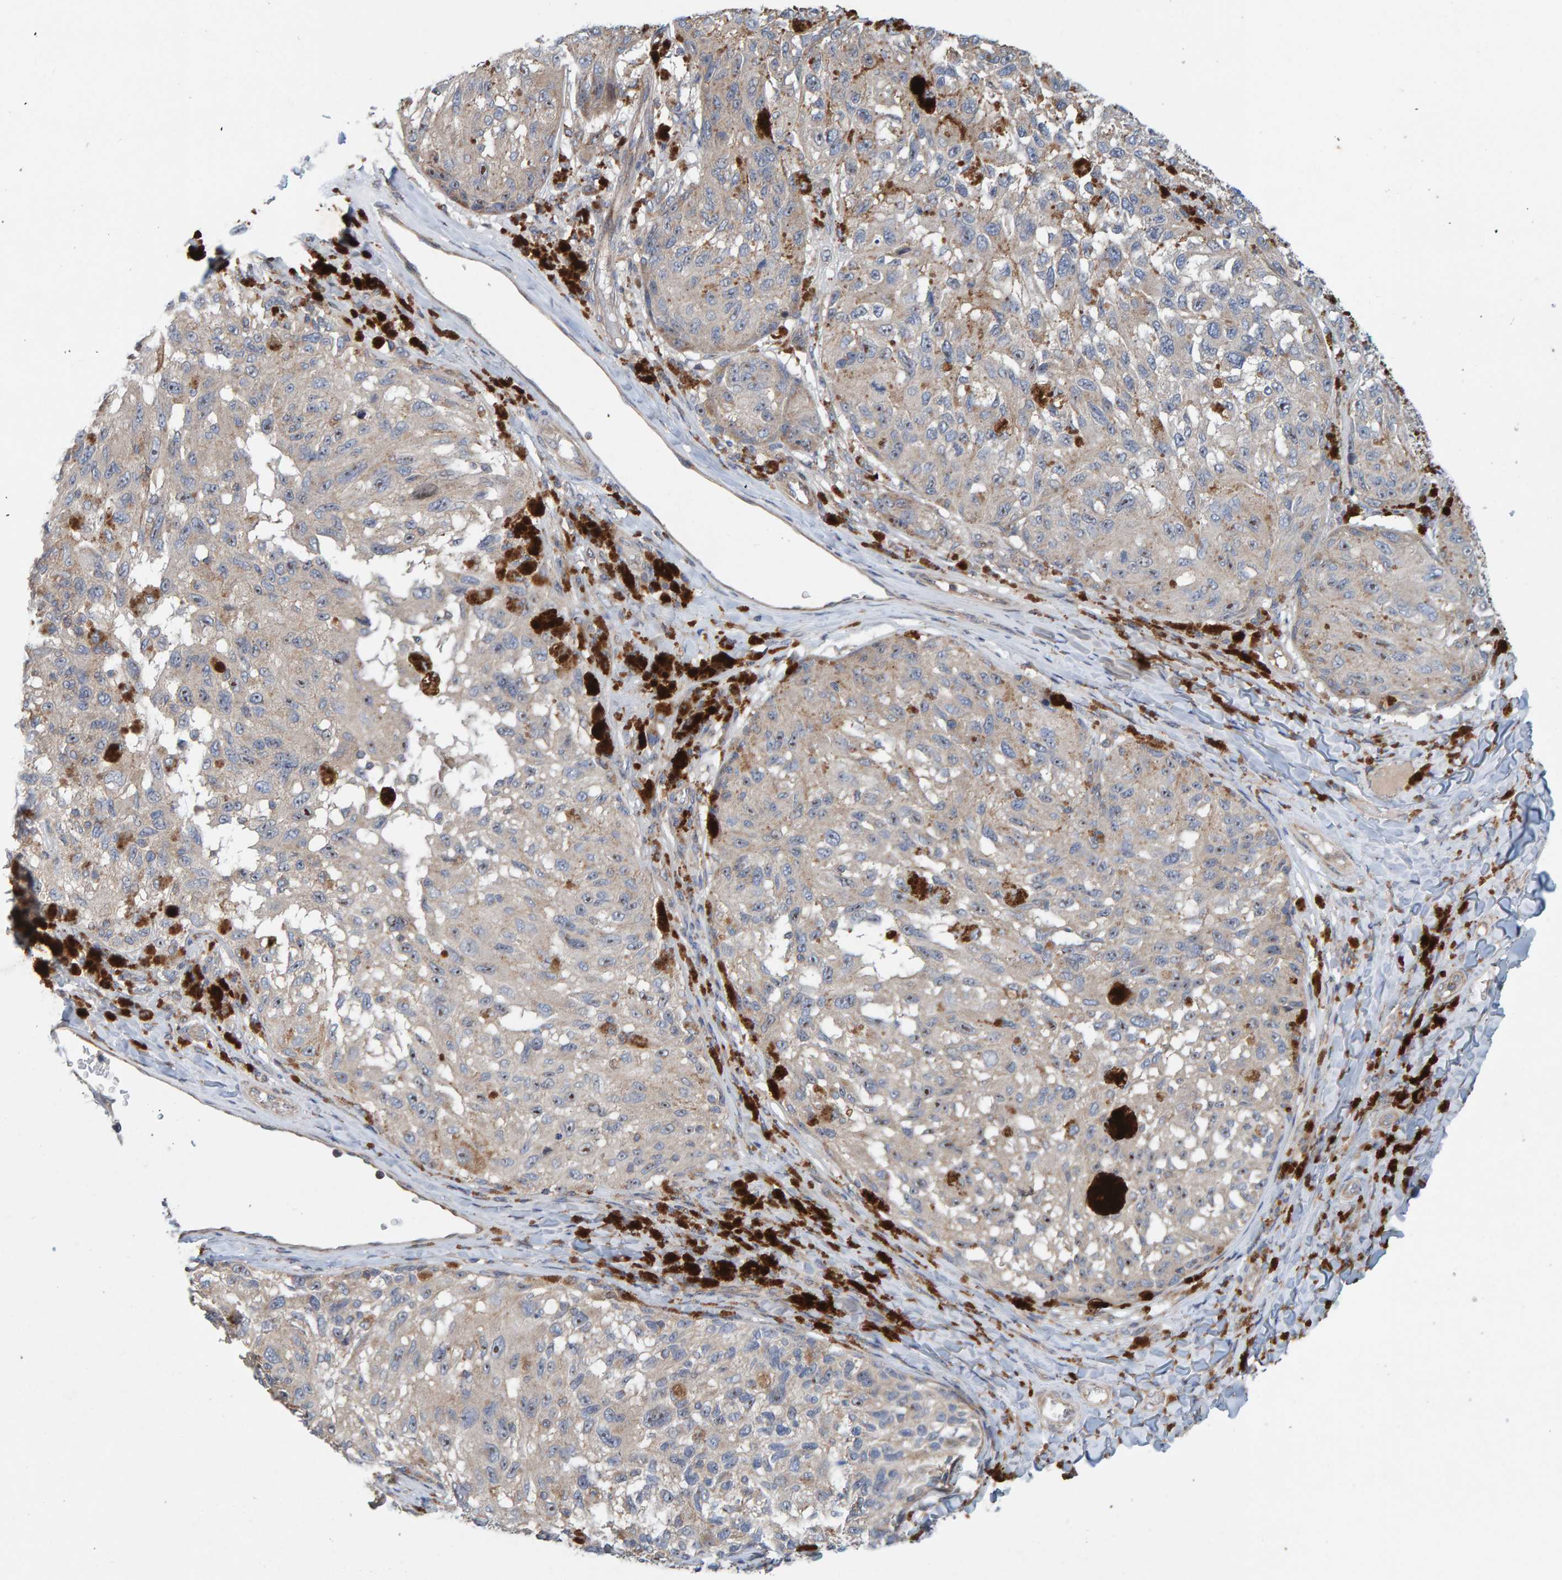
{"staining": {"intensity": "negative", "quantity": "none", "location": "none"}, "tissue": "melanoma", "cell_type": "Tumor cells", "image_type": "cancer", "snomed": [{"axis": "morphology", "description": "Malignant melanoma, NOS"}, {"axis": "topography", "description": "Skin"}], "caption": "This histopathology image is of malignant melanoma stained with immunohistochemistry (IHC) to label a protein in brown with the nuclei are counter-stained blue. There is no staining in tumor cells.", "gene": "CCM2", "patient": {"sex": "female", "age": 73}}